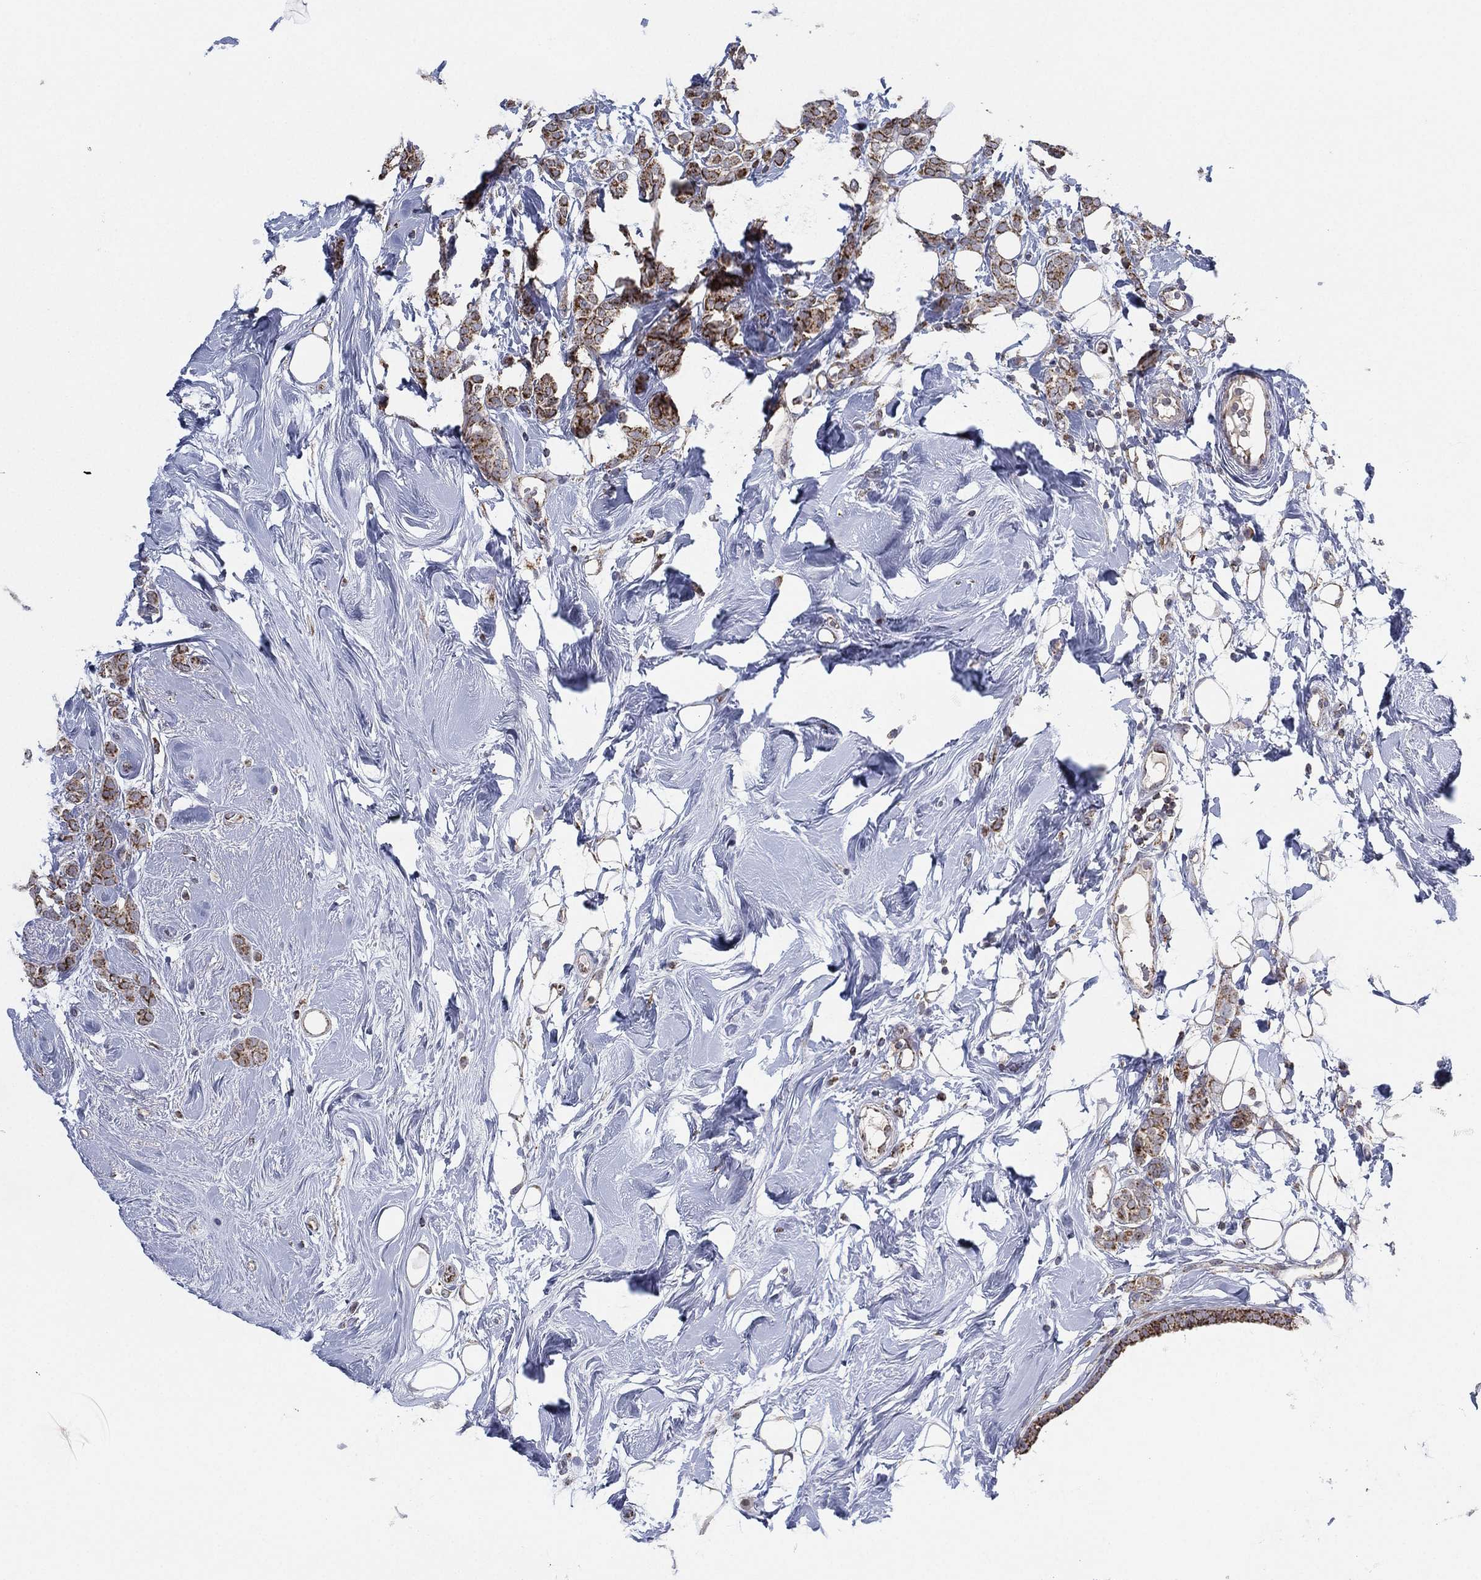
{"staining": {"intensity": "moderate", "quantity": ">75%", "location": "cytoplasmic/membranous"}, "tissue": "breast cancer", "cell_type": "Tumor cells", "image_type": "cancer", "snomed": [{"axis": "morphology", "description": "Lobular carcinoma"}, {"axis": "topography", "description": "Breast"}], "caption": "Lobular carcinoma (breast) stained with DAB IHC displays medium levels of moderate cytoplasmic/membranous positivity in approximately >75% of tumor cells.", "gene": "PSMG4", "patient": {"sex": "female", "age": 49}}